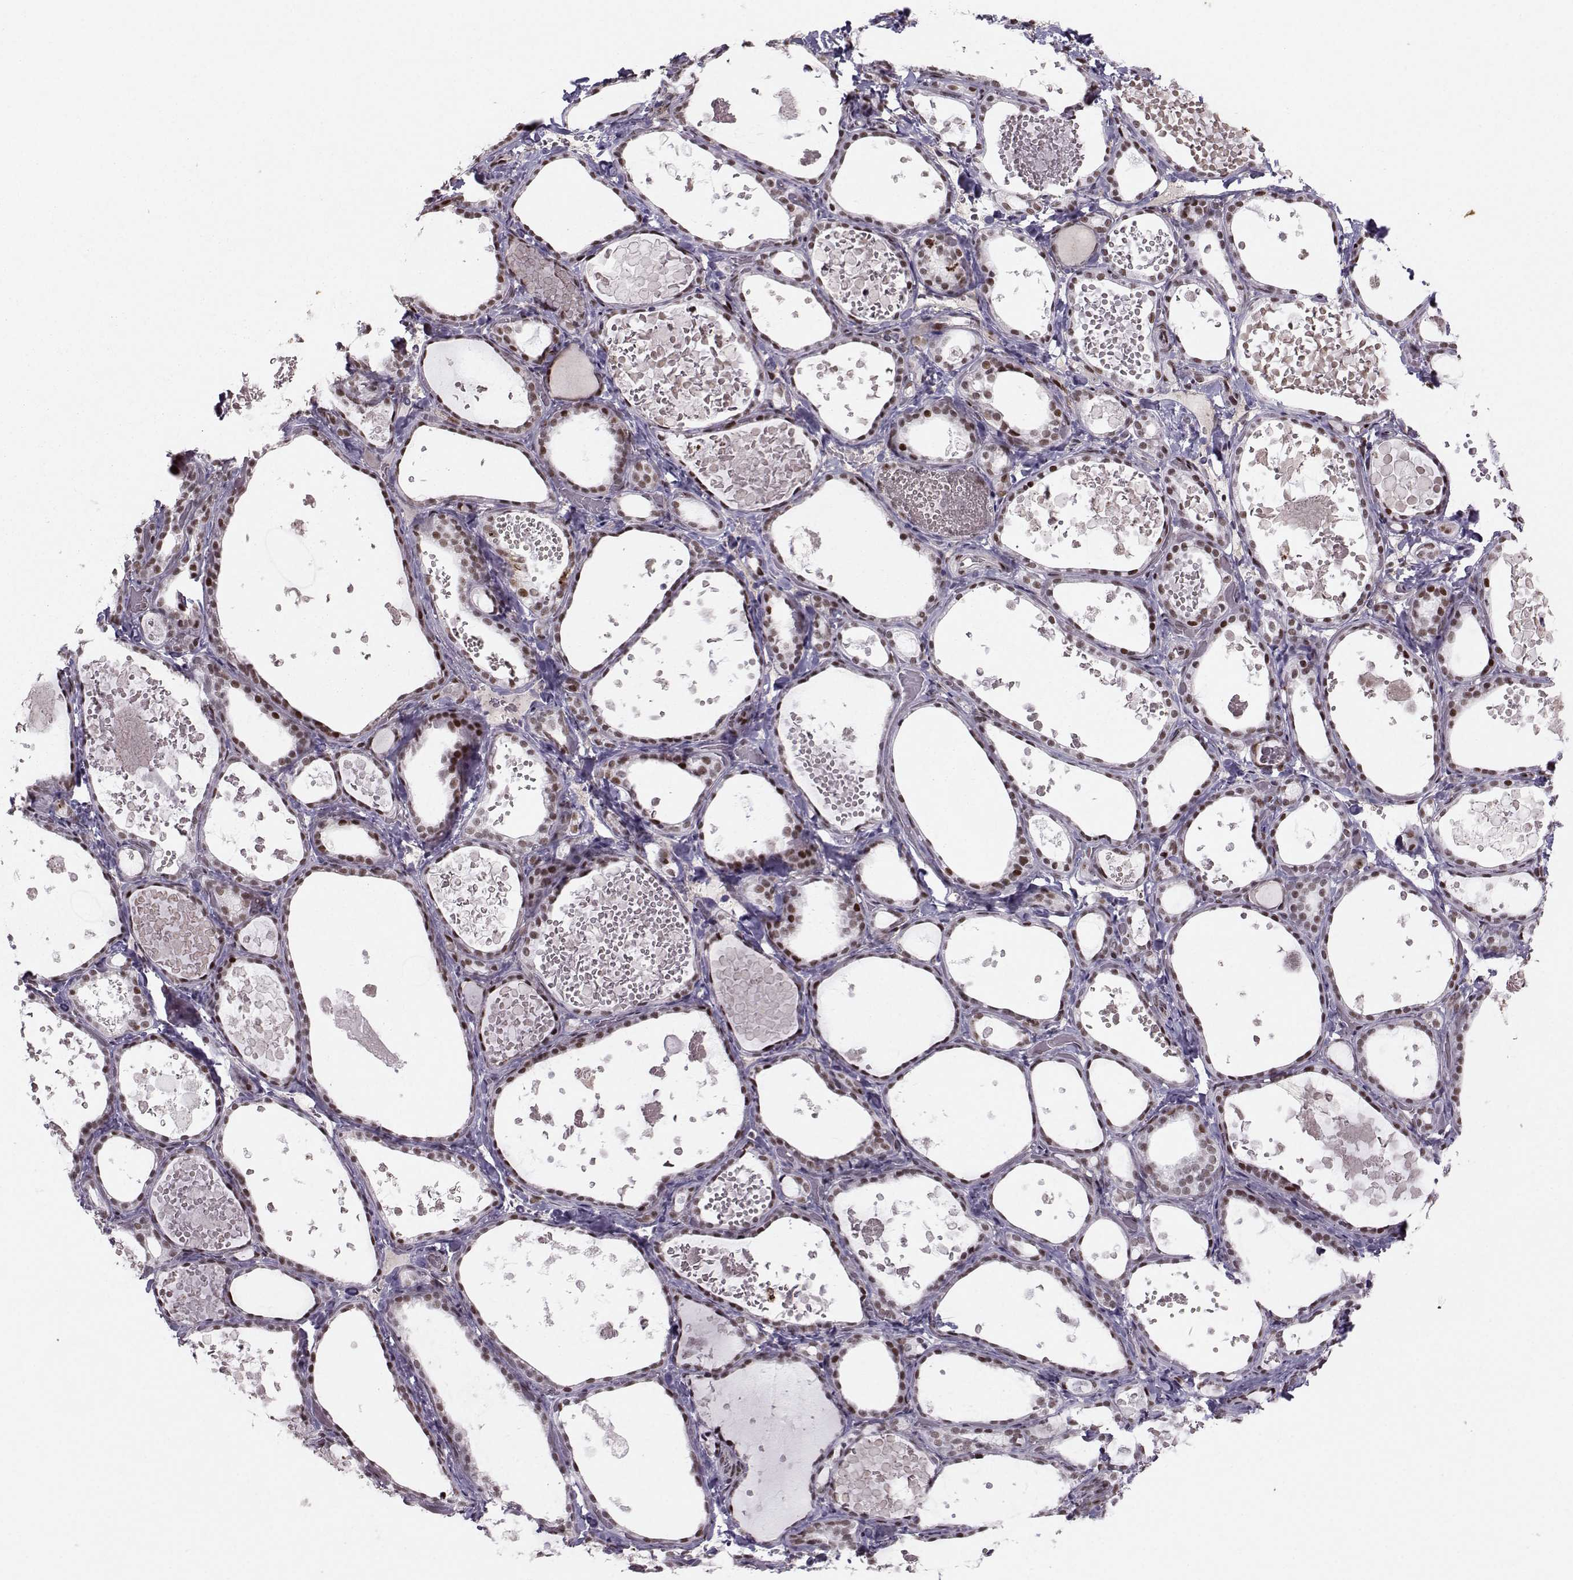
{"staining": {"intensity": "strong", "quantity": "25%-75%", "location": "nuclear"}, "tissue": "thyroid gland", "cell_type": "Glandular cells", "image_type": "normal", "snomed": [{"axis": "morphology", "description": "Normal tissue, NOS"}, {"axis": "topography", "description": "Thyroid gland"}], "caption": "This photomicrograph demonstrates unremarkable thyroid gland stained with immunohistochemistry (IHC) to label a protein in brown. The nuclear of glandular cells show strong positivity for the protein. Nuclei are counter-stained blue.", "gene": "SNAPC2", "patient": {"sex": "female", "age": 56}}